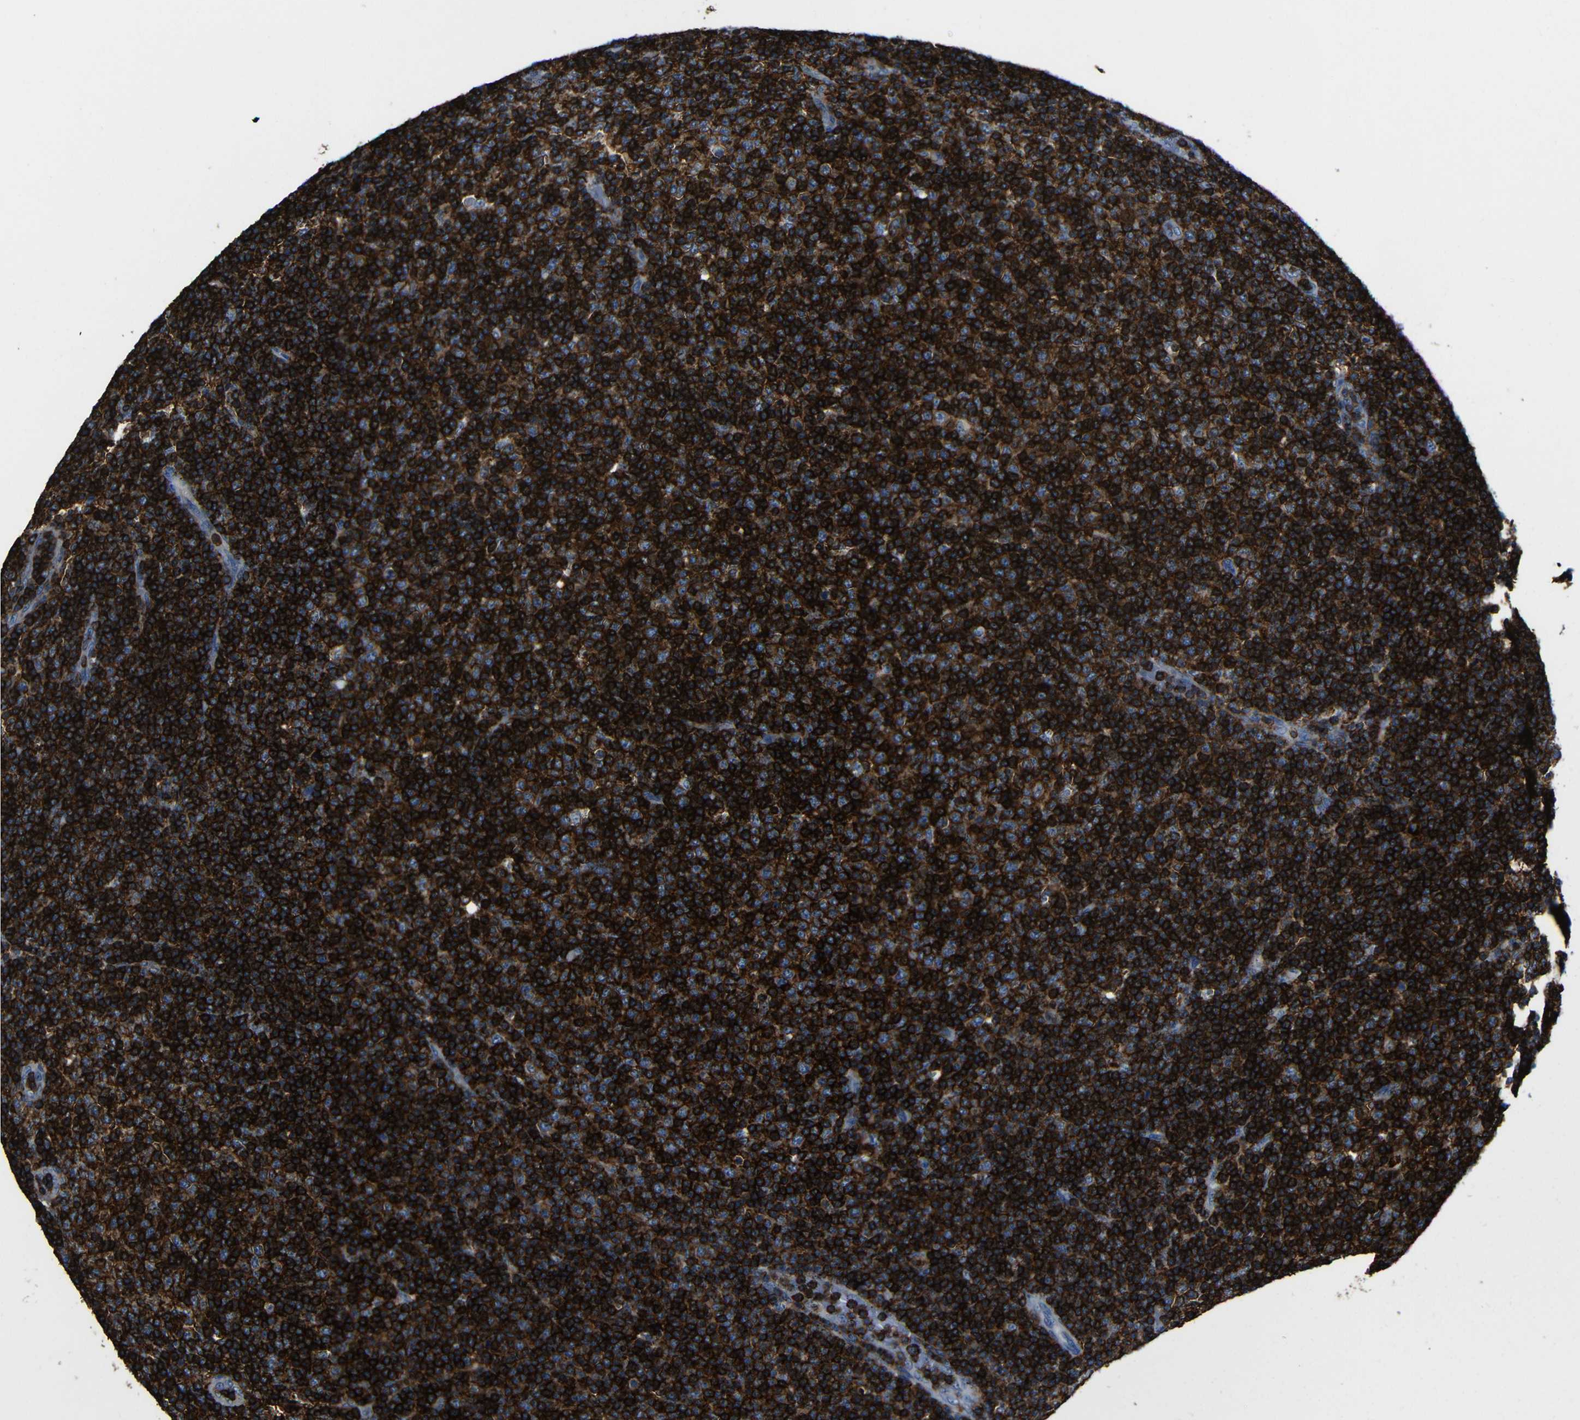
{"staining": {"intensity": "strong", "quantity": ">75%", "location": "cytoplasmic/membranous"}, "tissue": "lymphoma", "cell_type": "Tumor cells", "image_type": "cancer", "snomed": [{"axis": "morphology", "description": "Malignant lymphoma, non-Hodgkin's type, Low grade"}, {"axis": "topography", "description": "Lymph node"}], "caption": "IHC of human lymphoma reveals high levels of strong cytoplasmic/membranous staining in approximately >75% of tumor cells. (IHC, brightfield microscopy, high magnification).", "gene": "P2RY12", "patient": {"sex": "male", "age": 70}}